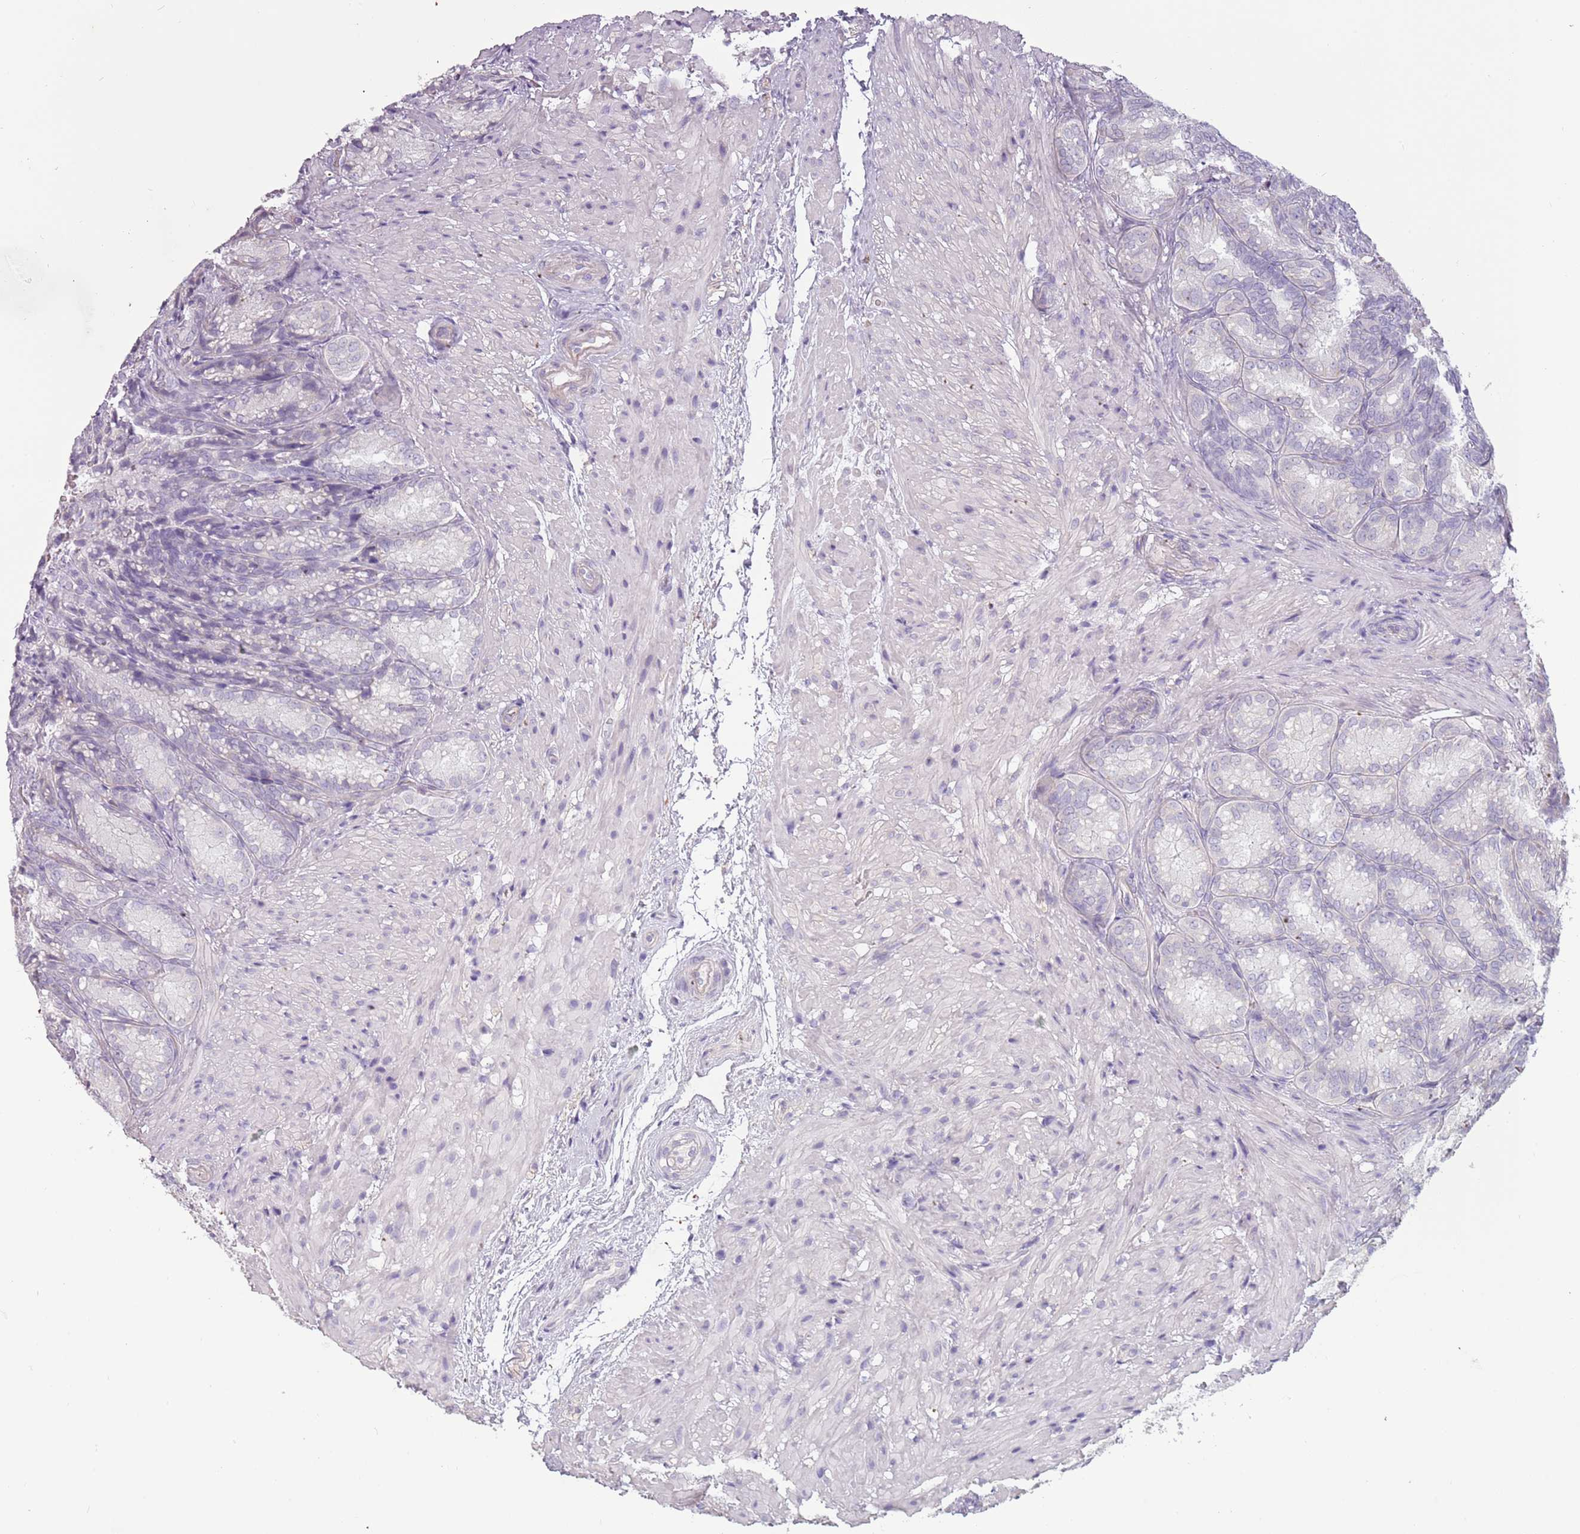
{"staining": {"intensity": "negative", "quantity": "none", "location": "none"}, "tissue": "seminal vesicle", "cell_type": "Glandular cells", "image_type": "normal", "snomed": [{"axis": "morphology", "description": "Normal tissue, NOS"}, {"axis": "topography", "description": "Seminal veicle"}], "caption": "High magnification brightfield microscopy of benign seminal vesicle stained with DAB (3,3'-diaminobenzidine) (brown) and counterstained with hematoxylin (blue): glandular cells show no significant staining.", "gene": "RFX2", "patient": {"sex": "male", "age": 58}}